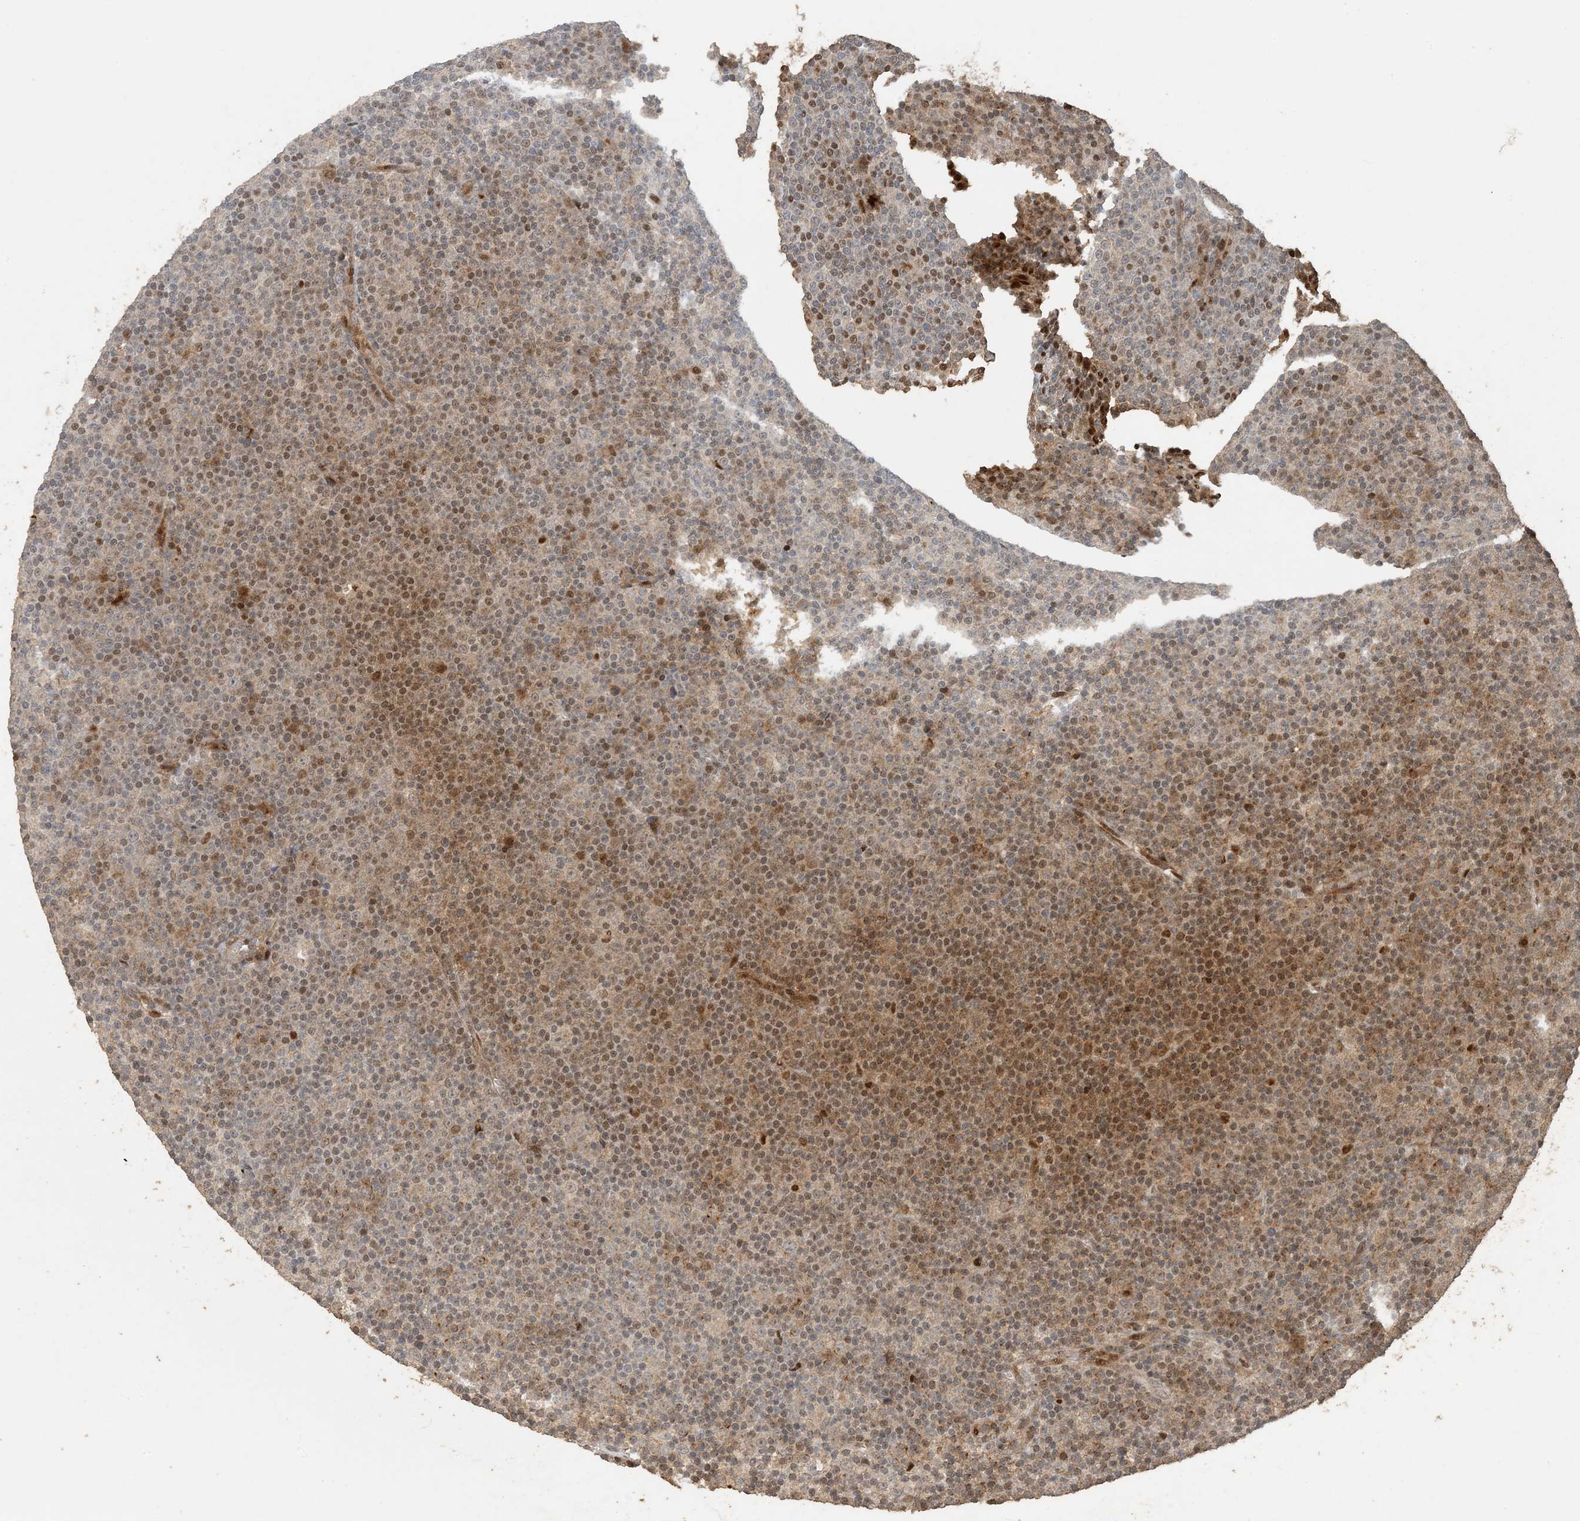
{"staining": {"intensity": "moderate", "quantity": ">75%", "location": "nuclear"}, "tissue": "lymphoma", "cell_type": "Tumor cells", "image_type": "cancer", "snomed": [{"axis": "morphology", "description": "Malignant lymphoma, non-Hodgkin's type, Low grade"}, {"axis": "topography", "description": "Lymph node"}], "caption": "The immunohistochemical stain highlights moderate nuclear positivity in tumor cells of low-grade malignant lymphoma, non-Hodgkin's type tissue.", "gene": "ATP13A2", "patient": {"sex": "female", "age": 67}}